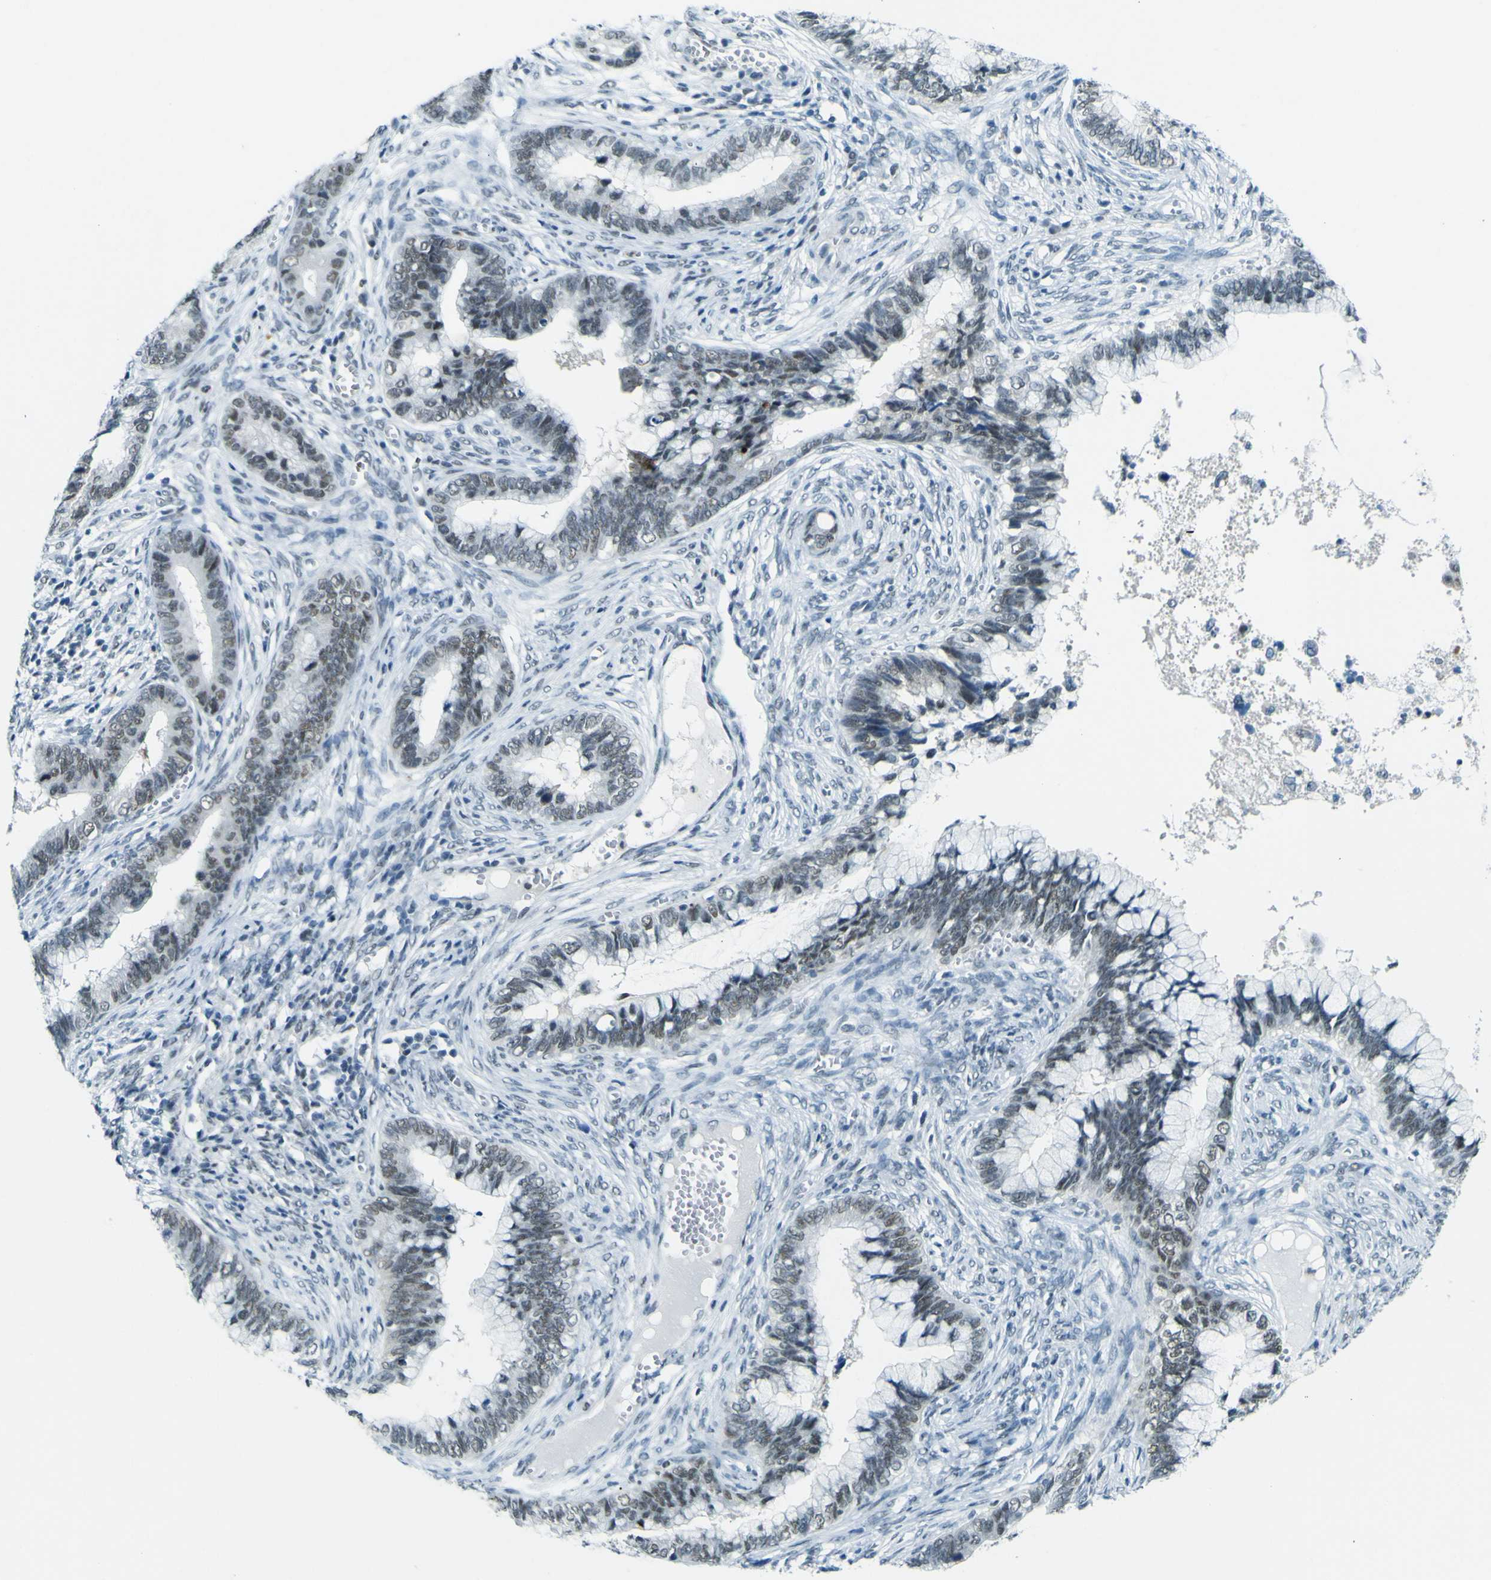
{"staining": {"intensity": "weak", "quantity": "<25%", "location": "nuclear"}, "tissue": "cervical cancer", "cell_type": "Tumor cells", "image_type": "cancer", "snomed": [{"axis": "morphology", "description": "Adenocarcinoma, NOS"}, {"axis": "topography", "description": "Cervix"}], "caption": "An image of human cervical adenocarcinoma is negative for staining in tumor cells.", "gene": "CEBPG", "patient": {"sex": "female", "age": 44}}